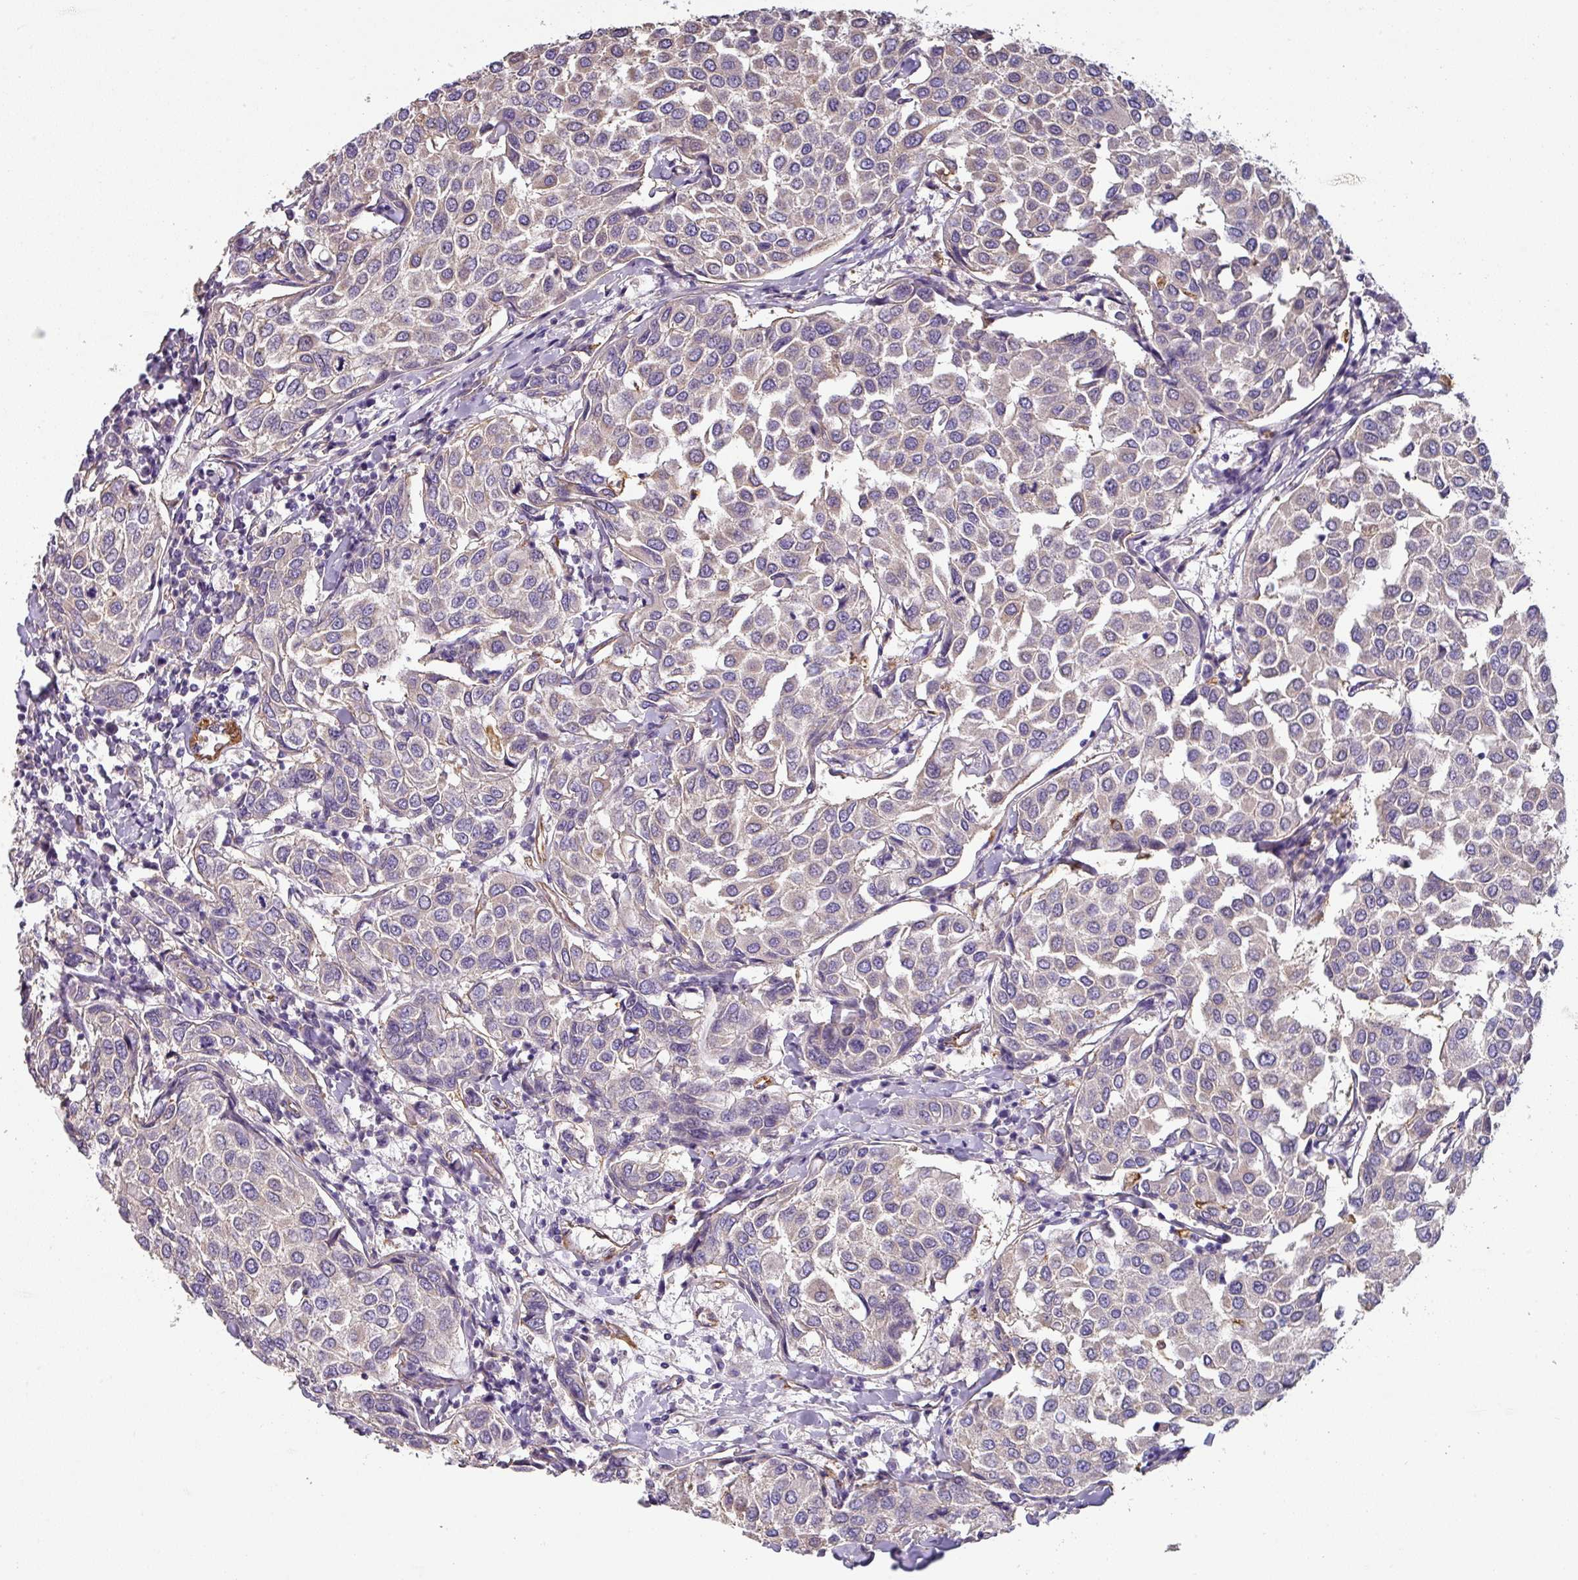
{"staining": {"intensity": "negative", "quantity": "none", "location": "none"}, "tissue": "breast cancer", "cell_type": "Tumor cells", "image_type": "cancer", "snomed": [{"axis": "morphology", "description": "Duct carcinoma"}, {"axis": "topography", "description": "Breast"}], "caption": "Breast infiltrating ductal carcinoma was stained to show a protein in brown. There is no significant expression in tumor cells. (DAB immunohistochemistry (IHC) with hematoxylin counter stain).", "gene": "ZNF280C", "patient": {"sex": "female", "age": 55}}